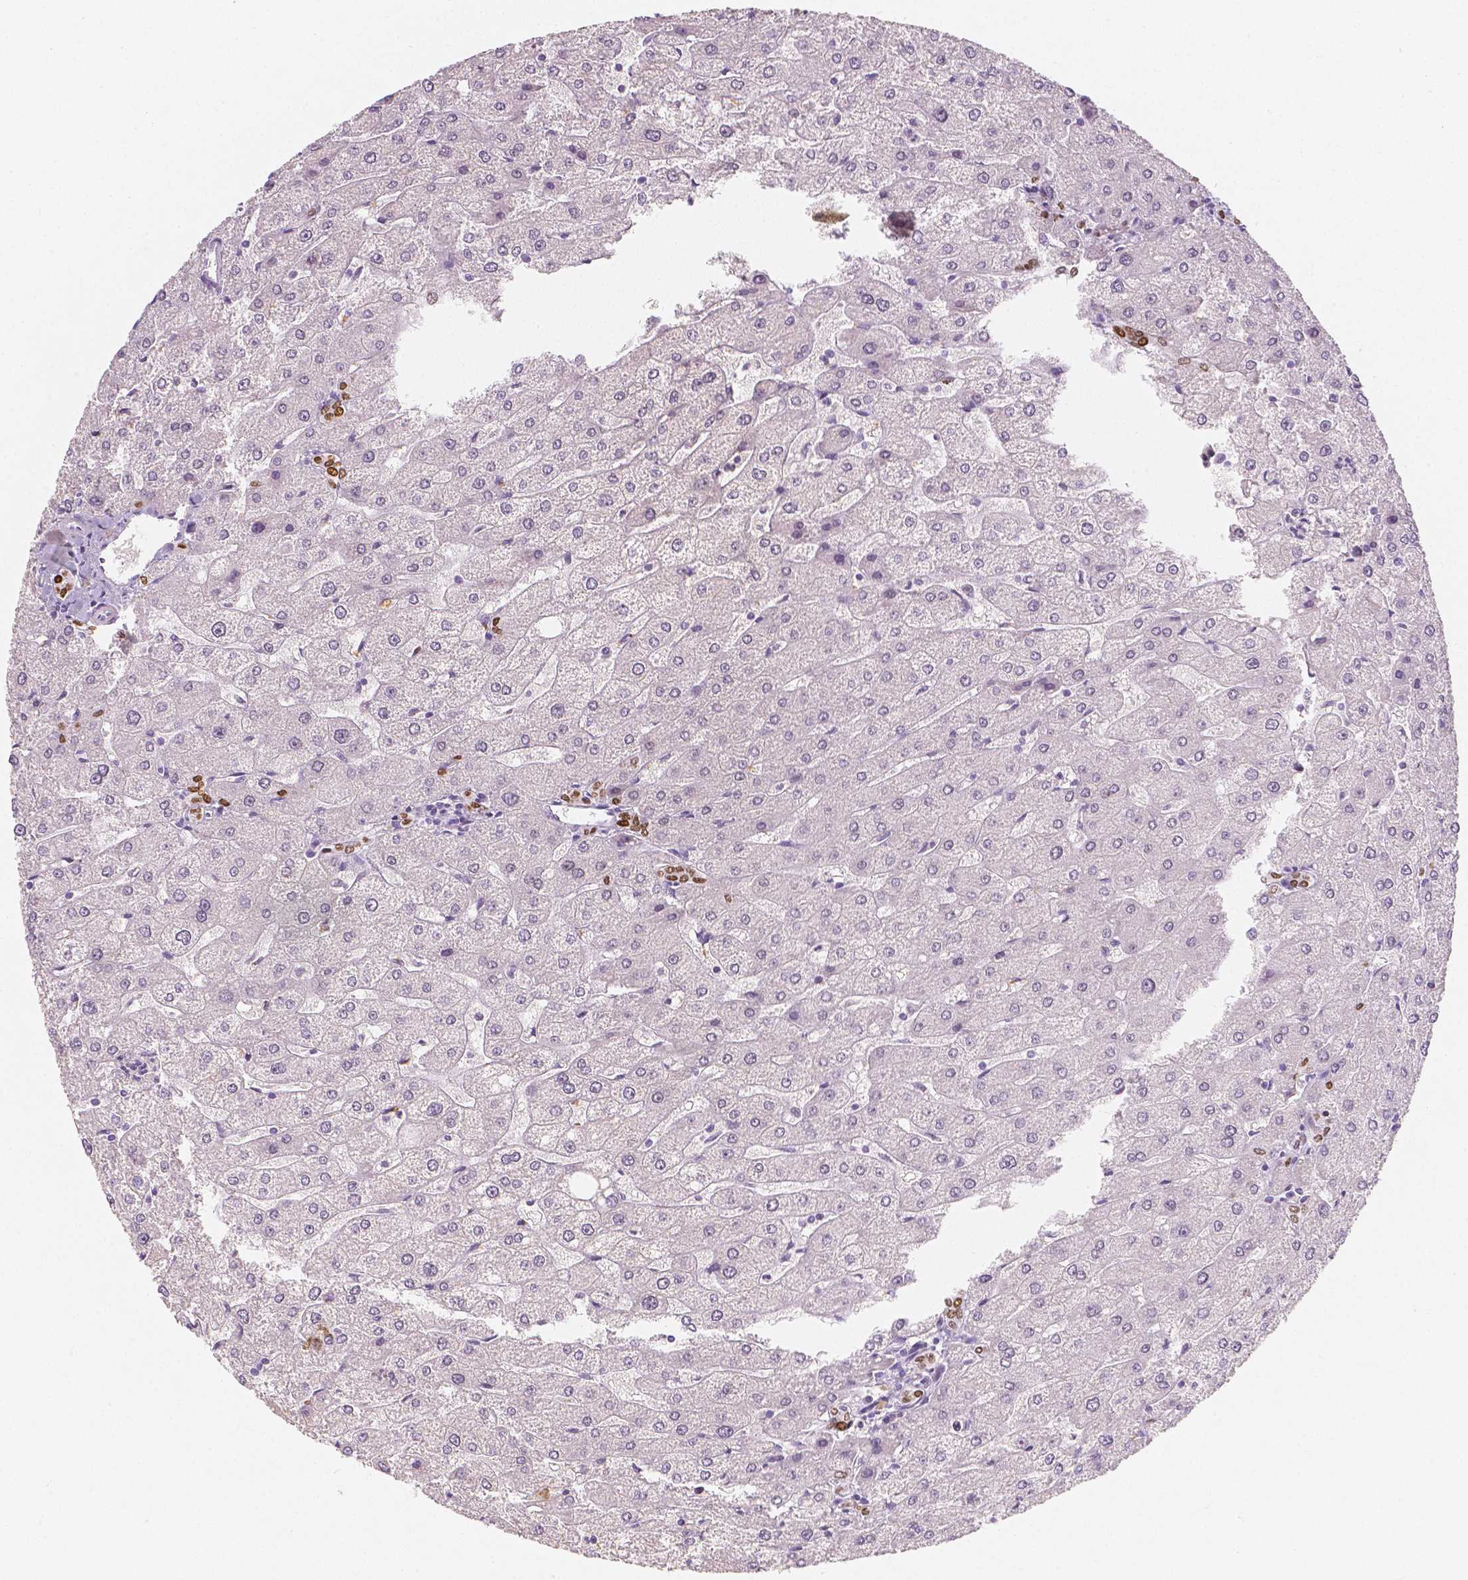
{"staining": {"intensity": "strong", "quantity": ">75%", "location": "nuclear"}, "tissue": "liver", "cell_type": "Cholangiocytes", "image_type": "normal", "snomed": [{"axis": "morphology", "description": "Normal tissue, NOS"}, {"axis": "topography", "description": "Liver"}], "caption": "About >75% of cholangiocytes in benign human liver exhibit strong nuclear protein staining as visualized by brown immunohistochemical staining.", "gene": "HNF1B", "patient": {"sex": "male", "age": 67}}